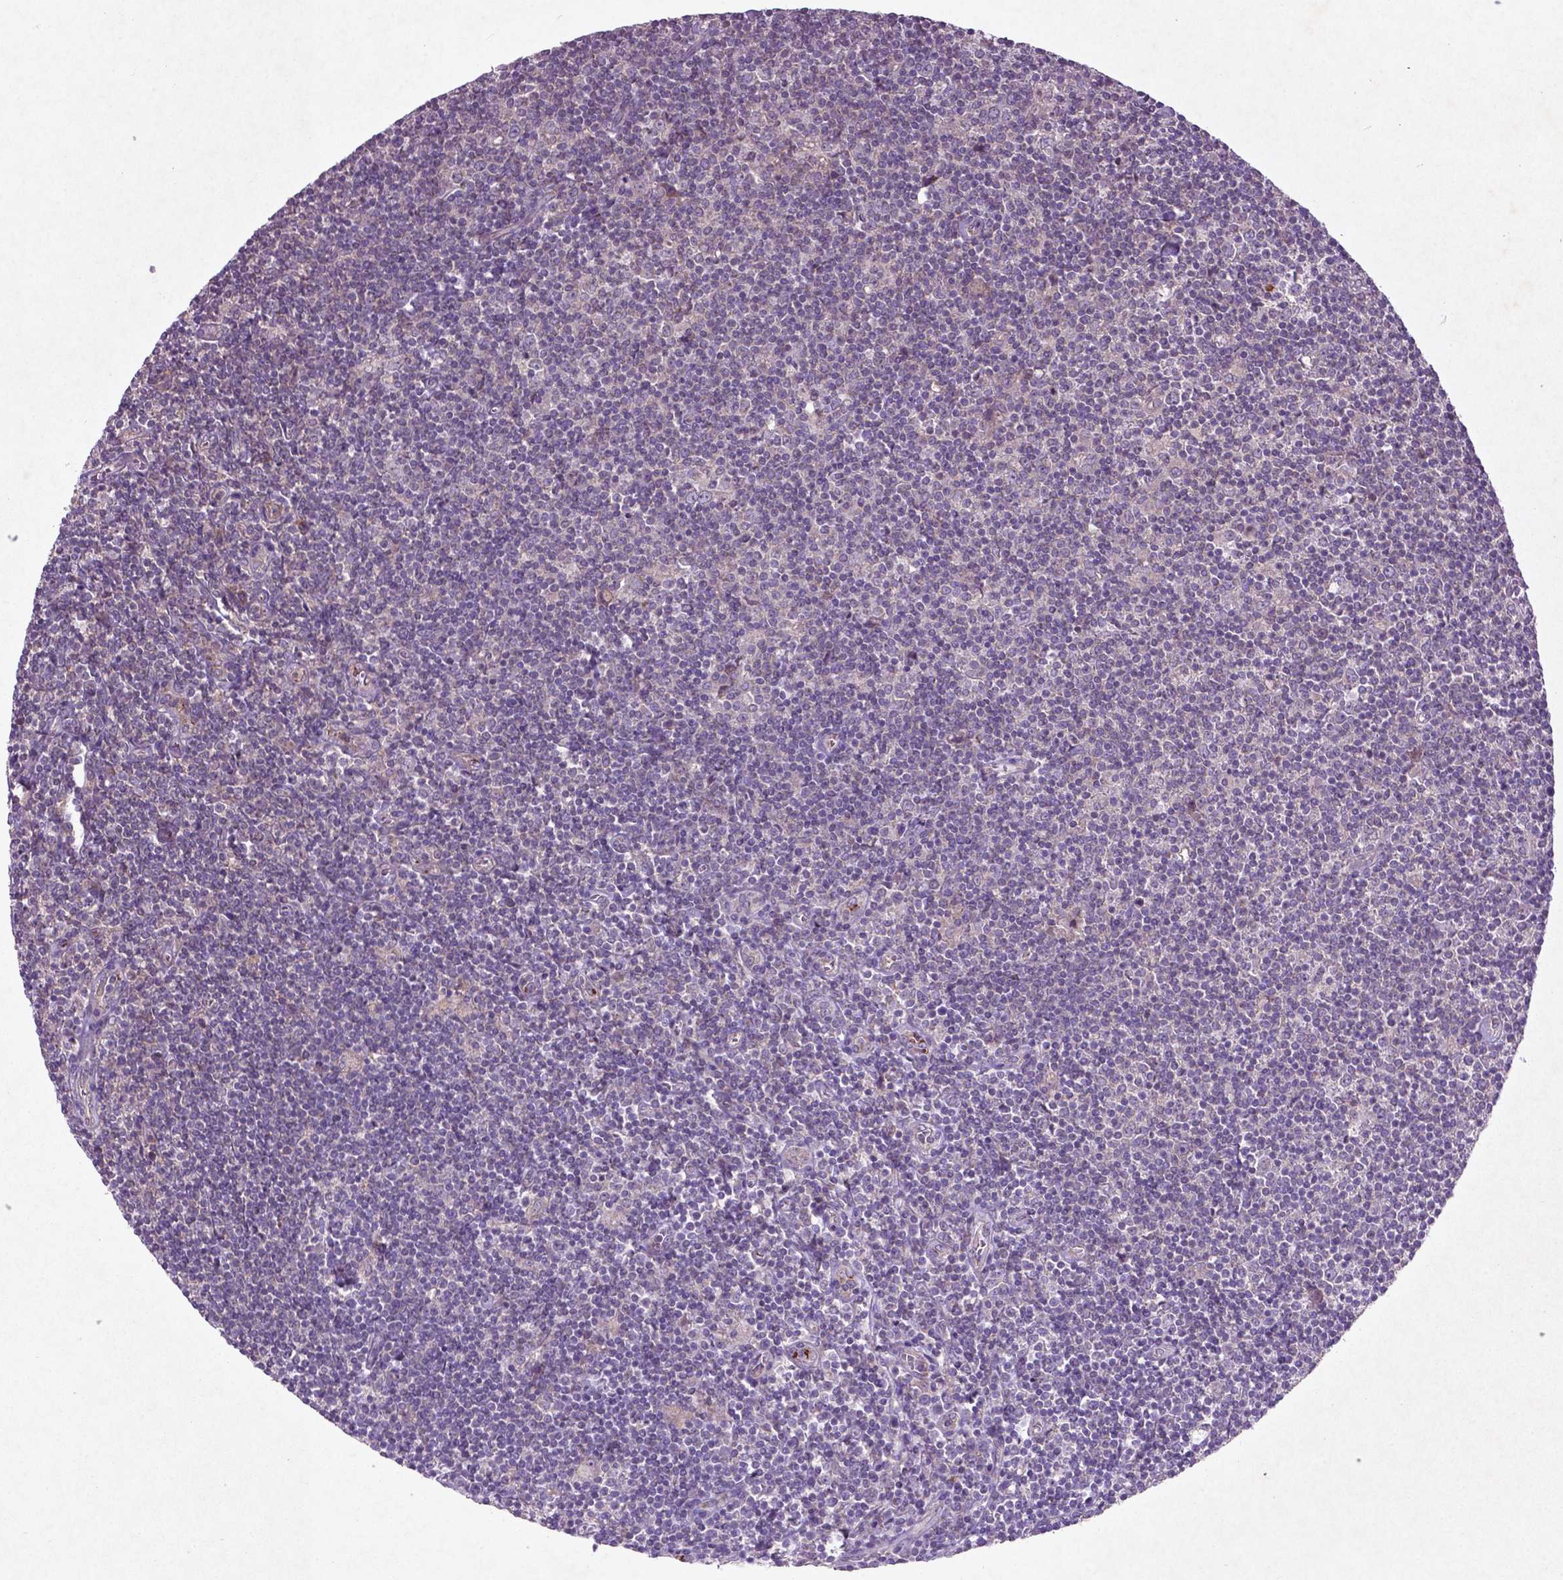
{"staining": {"intensity": "negative", "quantity": "none", "location": "none"}, "tissue": "lymphoma", "cell_type": "Tumor cells", "image_type": "cancer", "snomed": [{"axis": "morphology", "description": "Hodgkin's disease, NOS"}, {"axis": "topography", "description": "Lymph node"}], "caption": "An immunohistochemistry histopathology image of Hodgkin's disease is shown. There is no staining in tumor cells of Hodgkin's disease.", "gene": "MTOR", "patient": {"sex": "male", "age": 40}}